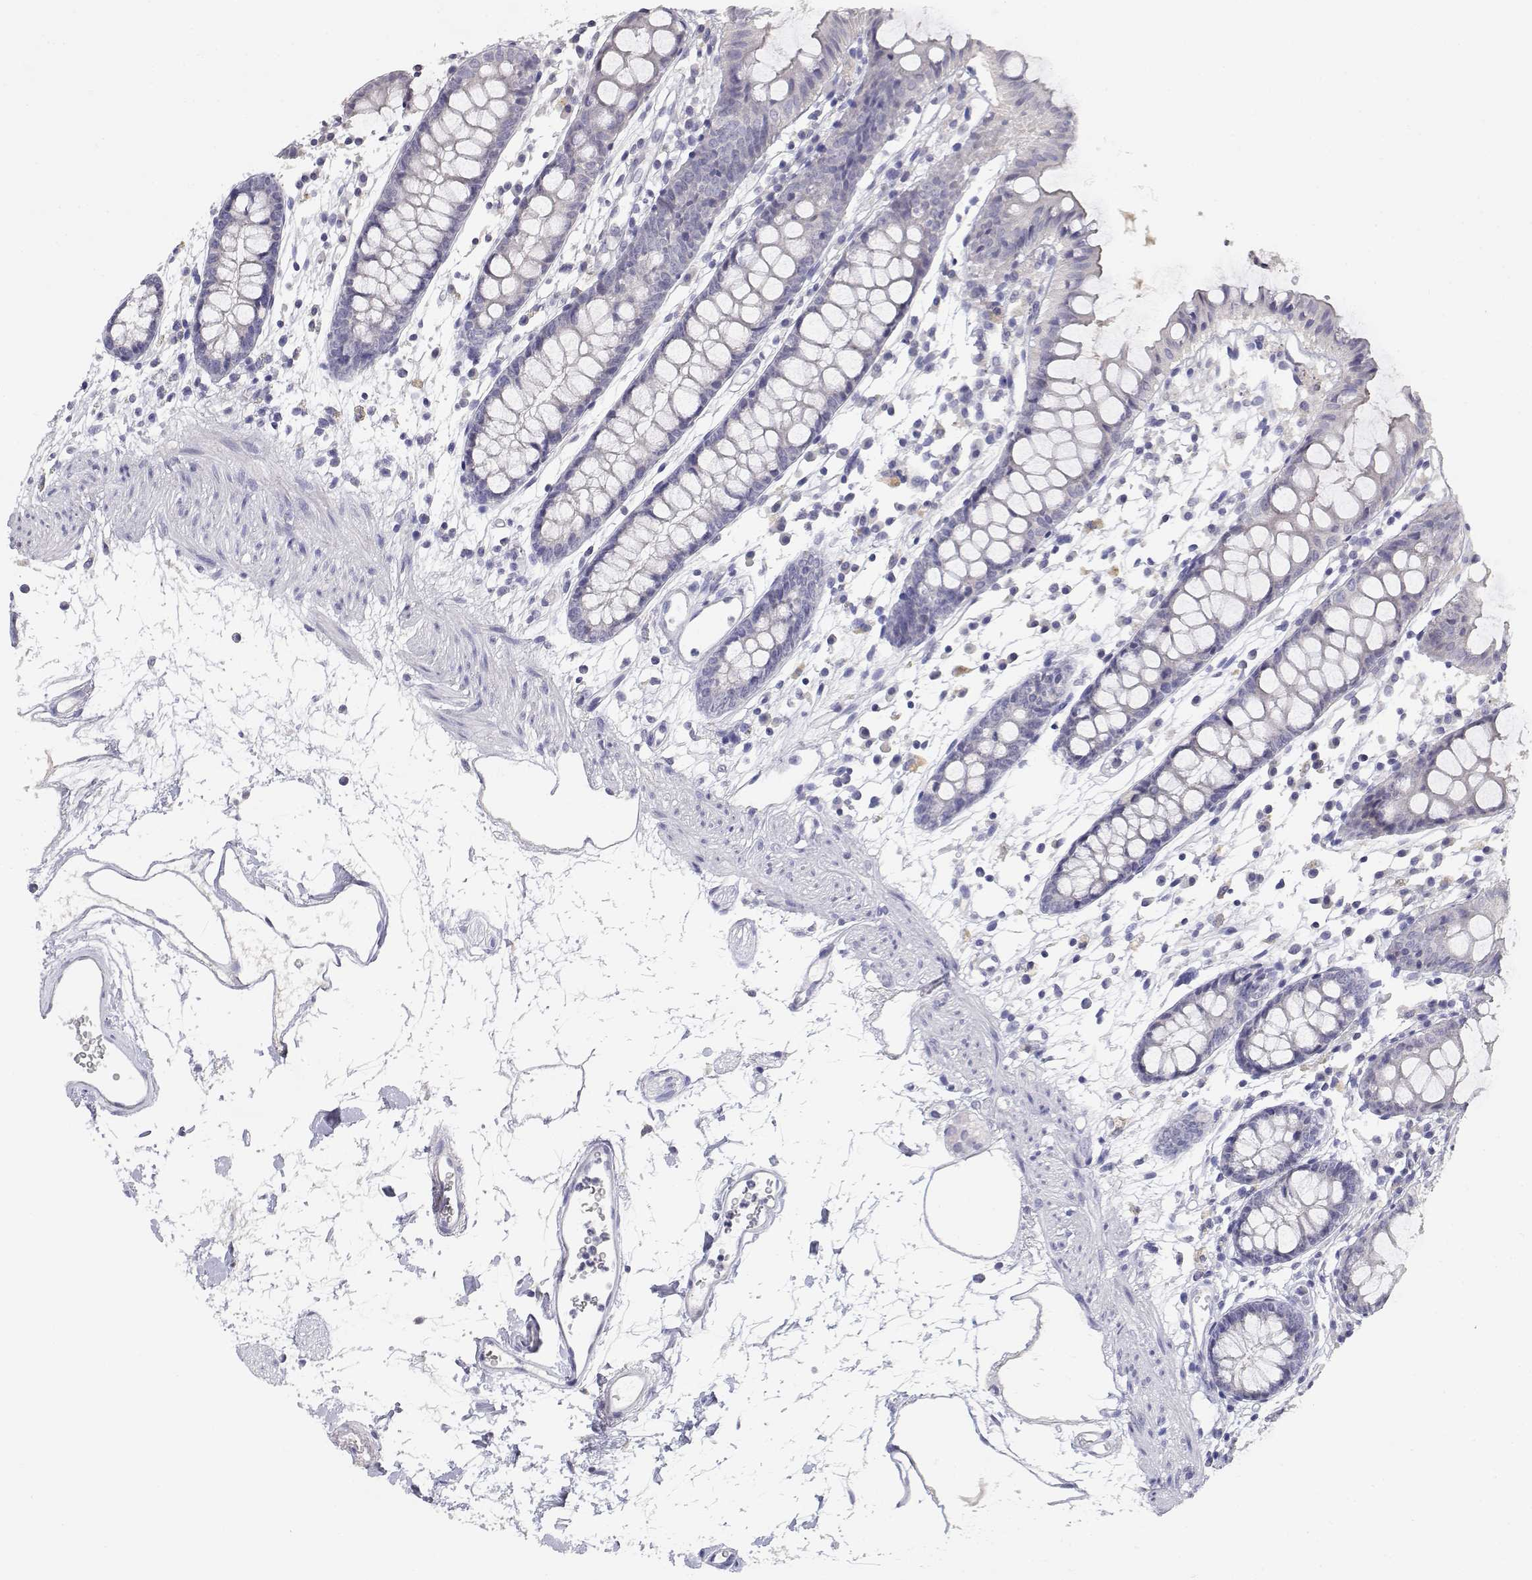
{"staining": {"intensity": "negative", "quantity": "none", "location": "none"}, "tissue": "colon", "cell_type": "Endothelial cells", "image_type": "normal", "snomed": [{"axis": "morphology", "description": "Normal tissue, NOS"}, {"axis": "topography", "description": "Colon"}], "caption": "Immunohistochemistry histopathology image of unremarkable human colon stained for a protein (brown), which shows no expression in endothelial cells.", "gene": "ADA", "patient": {"sex": "female", "age": 84}}